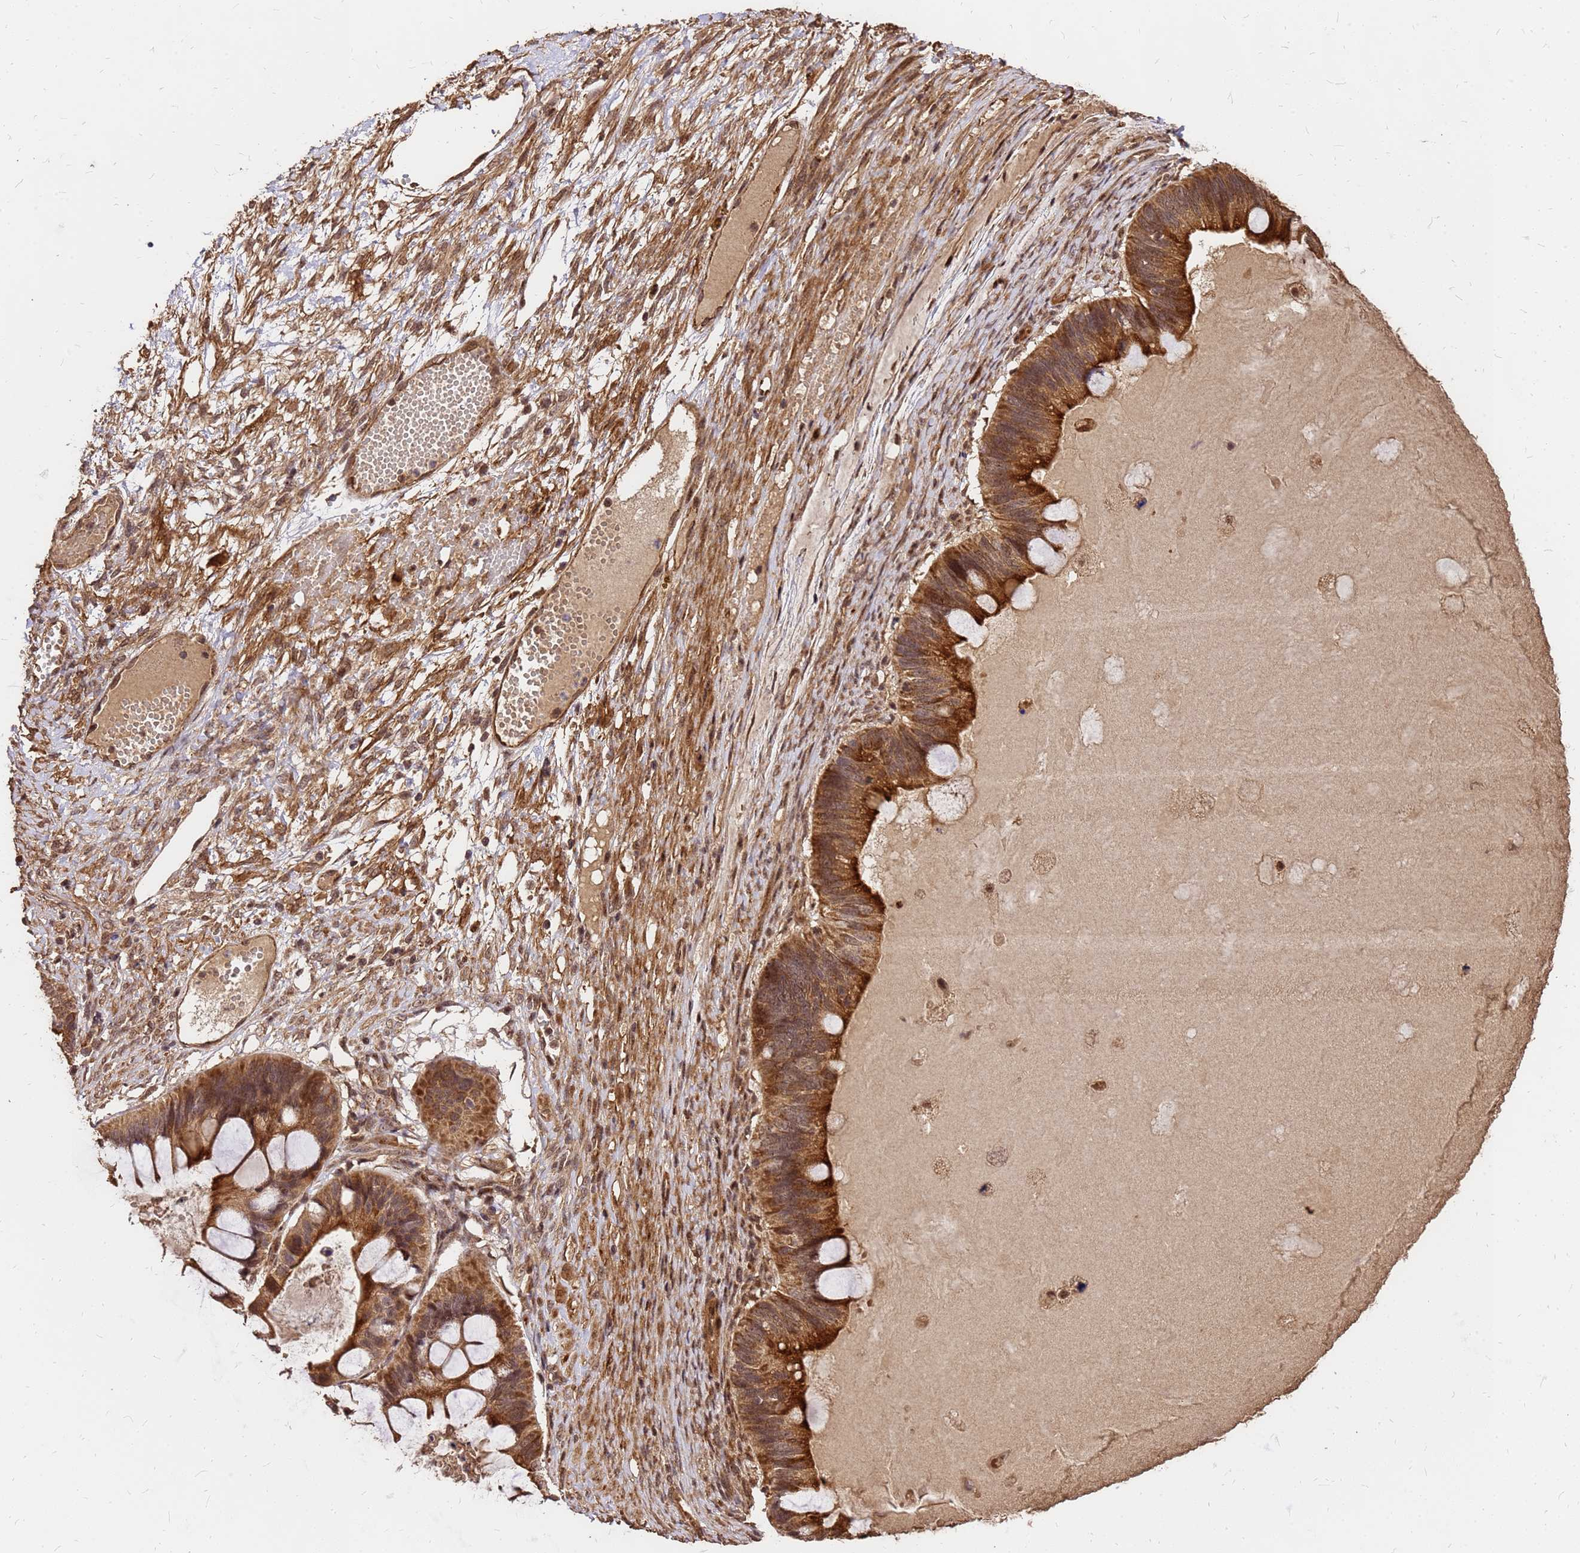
{"staining": {"intensity": "moderate", "quantity": ">75%", "location": "cytoplasmic/membranous,nuclear"}, "tissue": "ovarian cancer", "cell_type": "Tumor cells", "image_type": "cancer", "snomed": [{"axis": "morphology", "description": "Cystadenocarcinoma, mucinous, NOS"}, {"axis": "topography", "description": "Ovary"}], "caption": "About >75% of tumor cells in human ovarian cancer (mucinous cystadenocarcinoma) exhibit moderate cytoplasmic/membranous and nuclear protein expression as visualized by brown immunohistochemical staining.", "gene": "GPATCH8", "patient": {"sex": "female", "age": 61}}